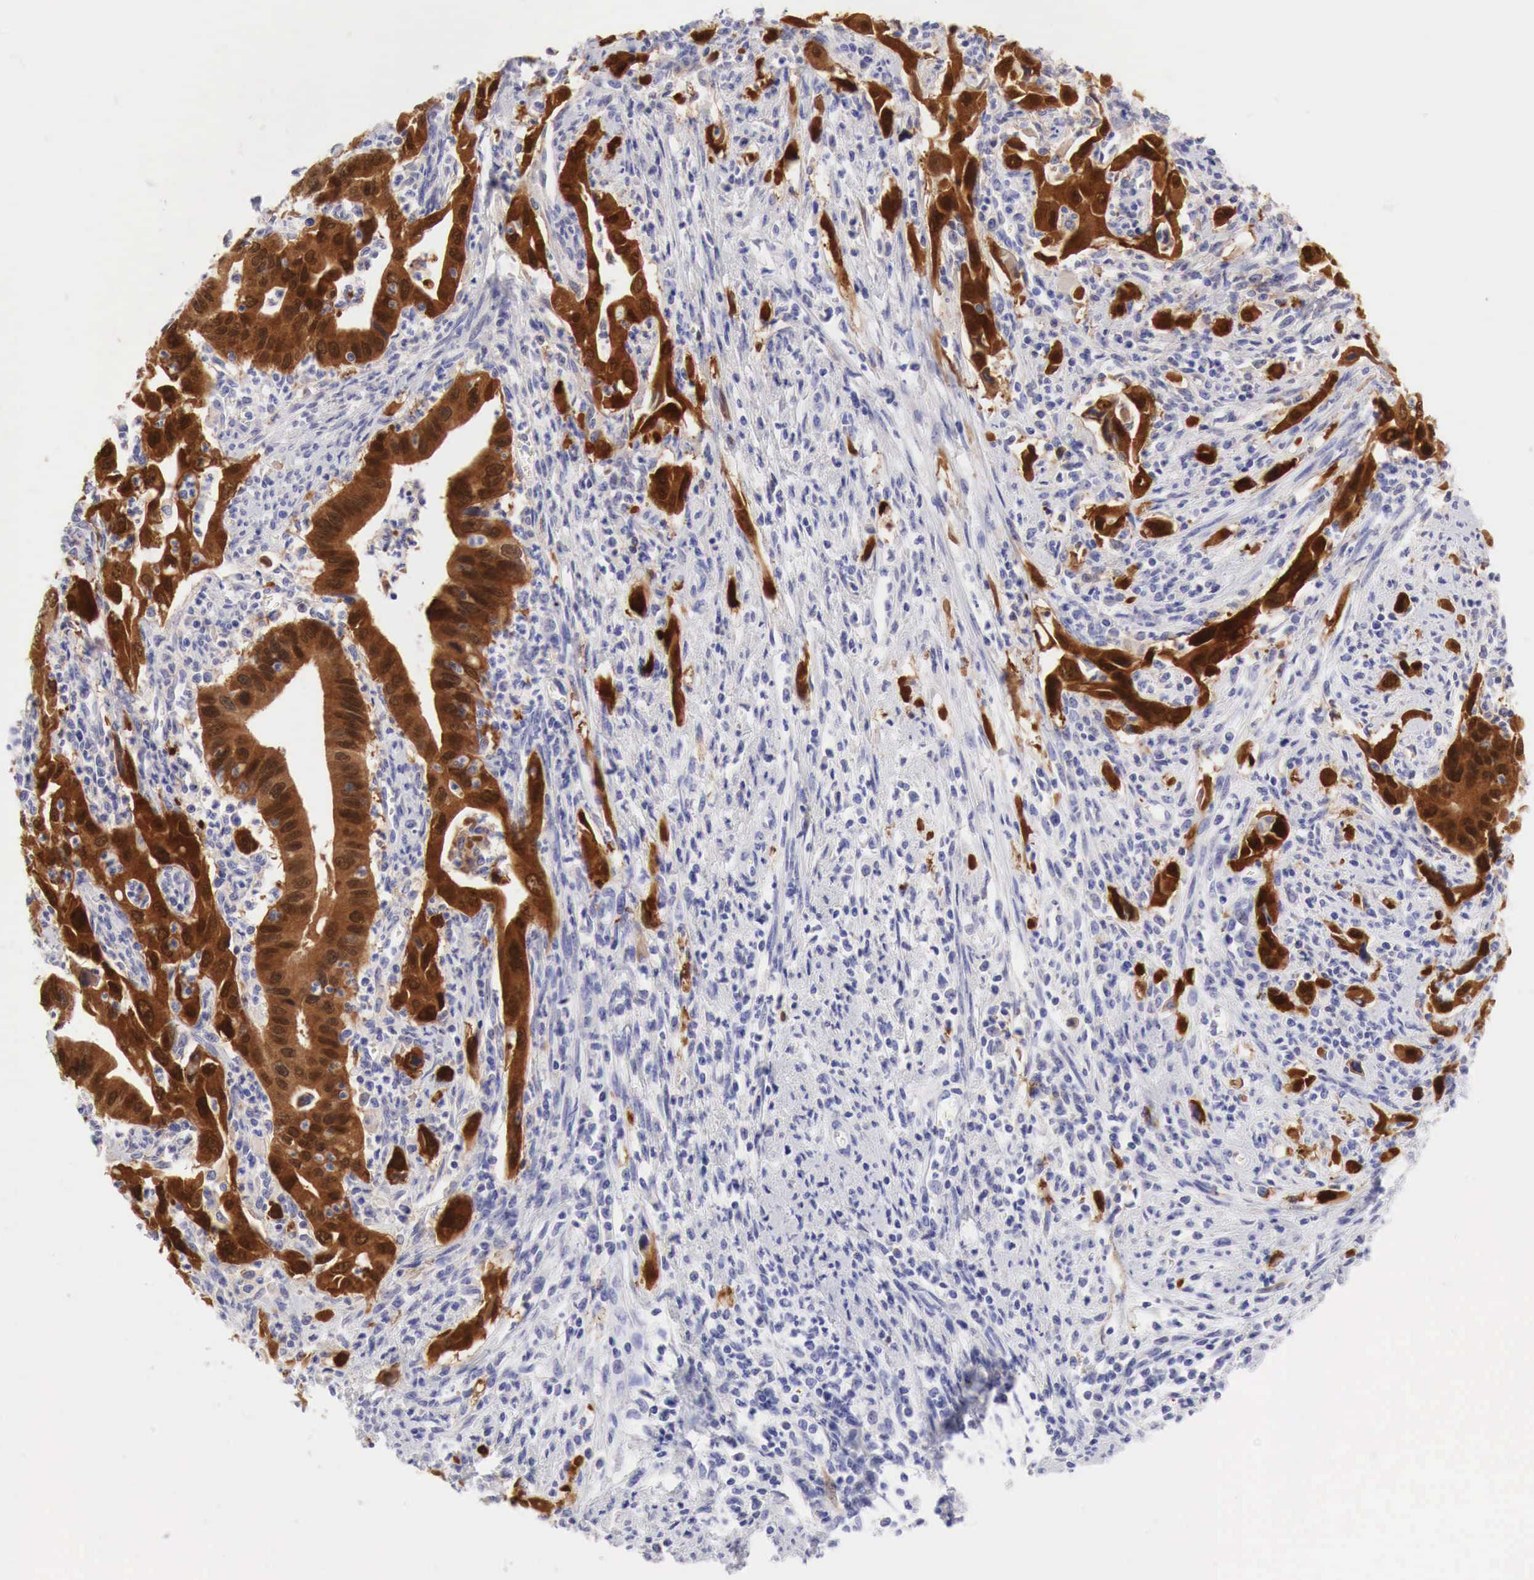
{"staining": {"intensity": "strong", "quantity": ">75%", "location": "cytoplasmic/membranous"}, "tissue": "cervical cancer", "cell_type": "Tumor cells", "image_type": "cancer", "snomed": [{"axis": "morphology", "description": "Normal tissue, NOS"}, {"axis": "morphology", "description": "Adenocarcinoma, NOS"}, {"axis": "topography", "description": "Cervix"}], "caption": "Adenocarcinoma (cervical) tissue exhibits strong cytoplasmic/membranous positivity in about >75% of tumor cells", "gene": "CDKN2A", "patient": {"sex": "female", "age": 34}}